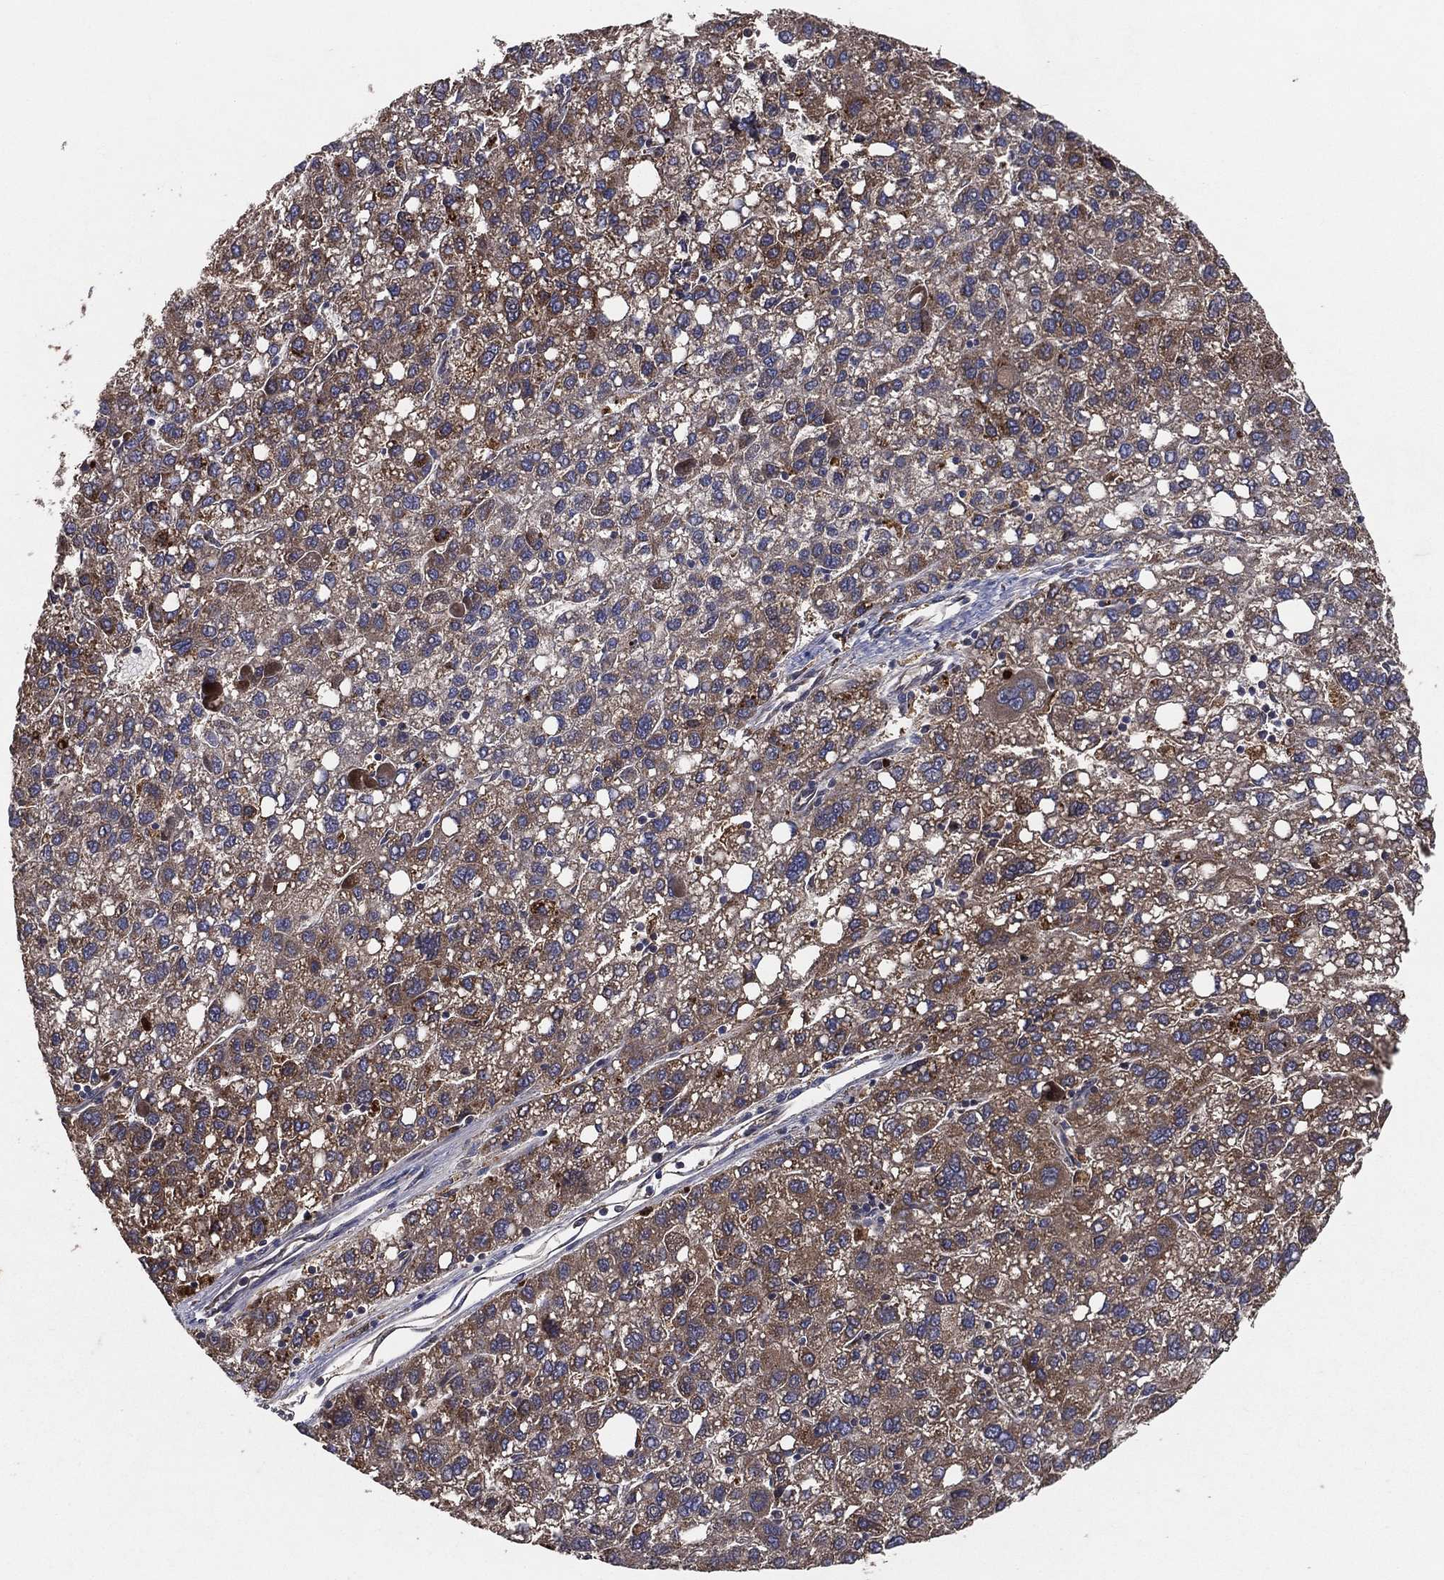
{"staining": {"intensity": "moderate", "quantity": ">75%", "location": "cytoplasmic/membranous"}, "tissue": "liver cancer", "cell_type": "Tumor cells", "image_type": "cancer", "snomed": [{"axis": "morphology", "description": "Carcinoma, Hepatocellular, NOS"}, {"axis": "topography", "description": "Liver"}], "caption": "Protein staining reveals moderate cytoplasmic/membranous expression in about >75% of tumor cells in liver cancer. (Stains: DAB in brown, nuclei in blue, Microscopy: brightfield microscopy at high magnification).", "gene": "MT-ND1", "patient": {"sex": "female", "age": 82}}